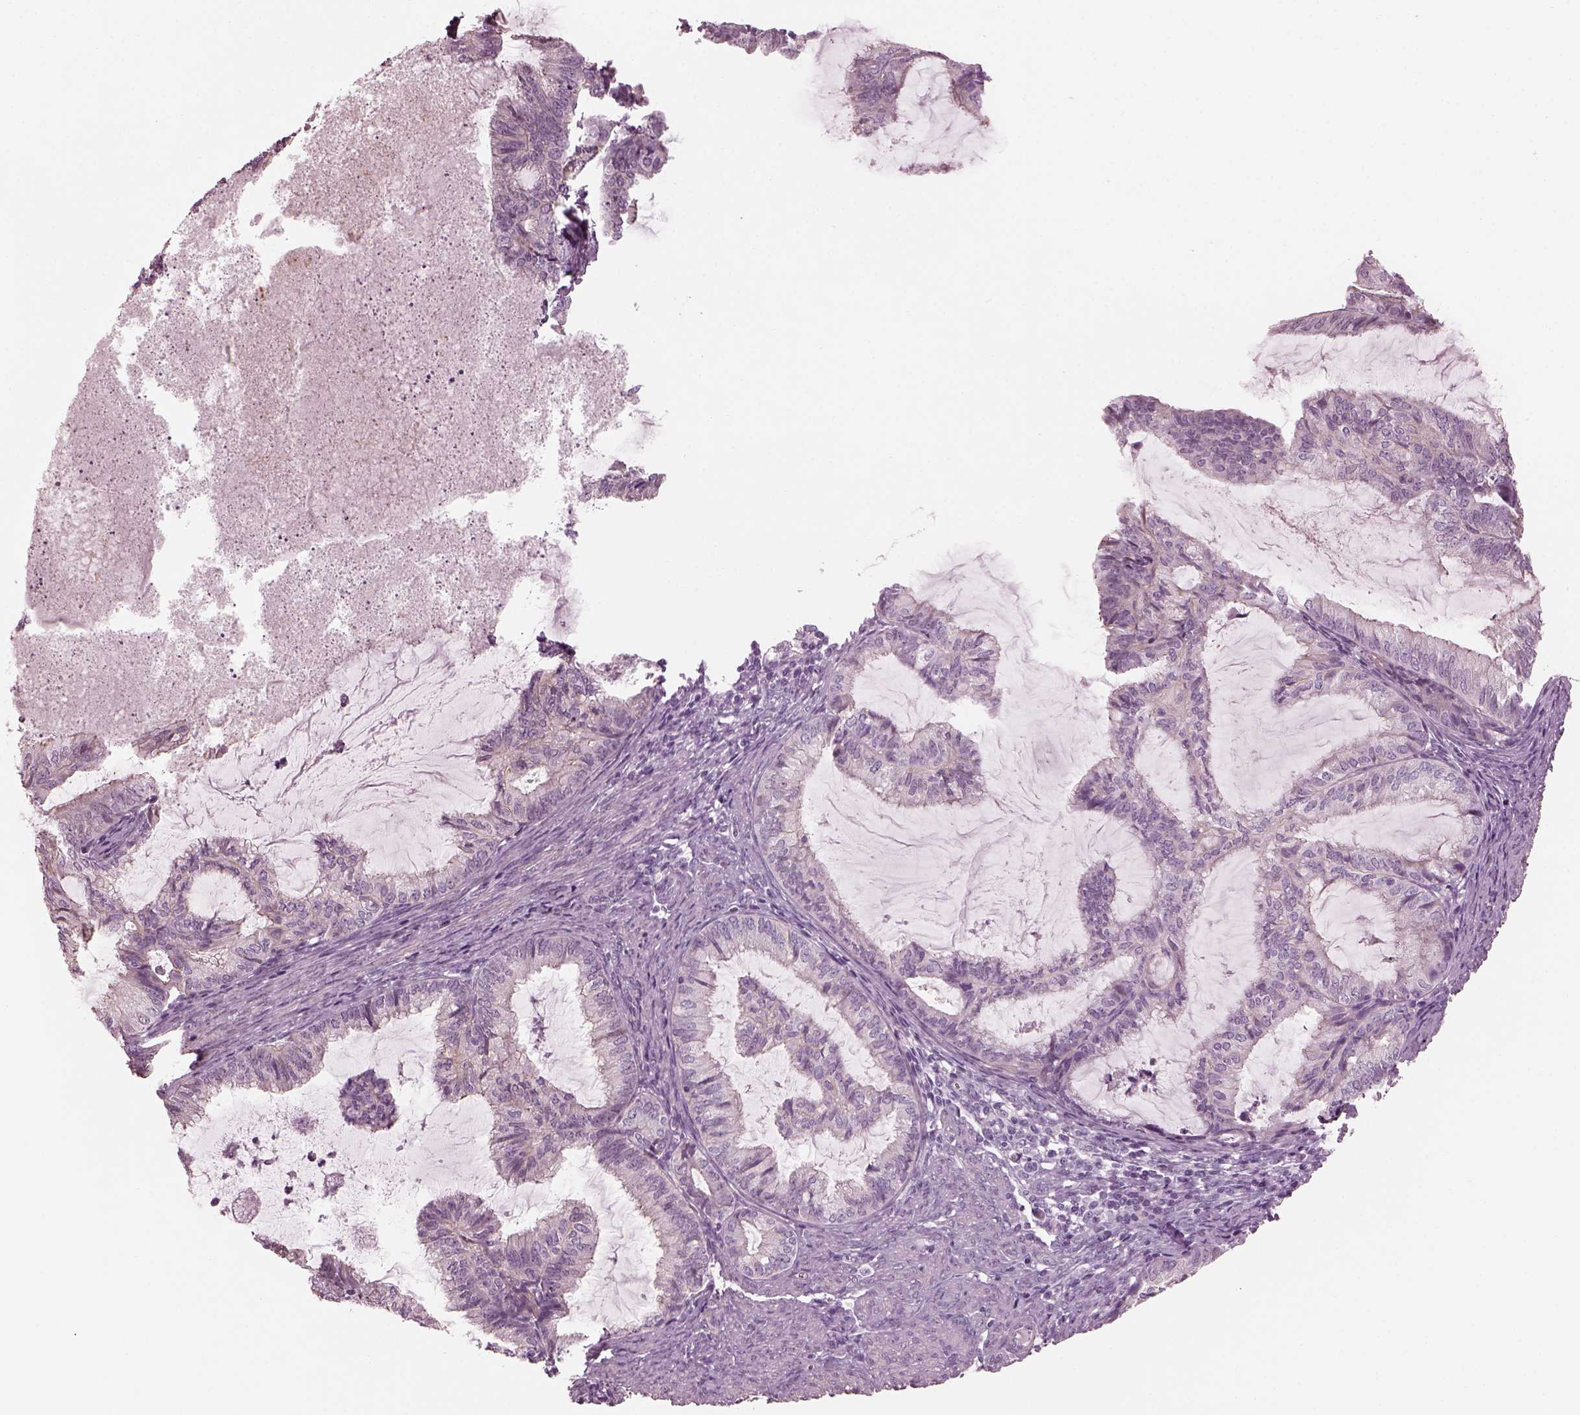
{"staining": {"intensity": "negative", "quantity": "none", "location": "none"}, "tissue": "endometrial cancer", "cell_type": "Tumor cells", "image_type": "cancer", "snomed": [{"axis": "morphology", "description": "Adenocarcinoma, NOS"}, {"axis": "topography", "description": "Endometrium"}], "caption": "This is an immunohistochemistry image of endometrial cancer (adenocarcinoma). There is no staining in tumor cells.", "gene": "BFSP1", "patient": {"sex": "female", "age": 86}}